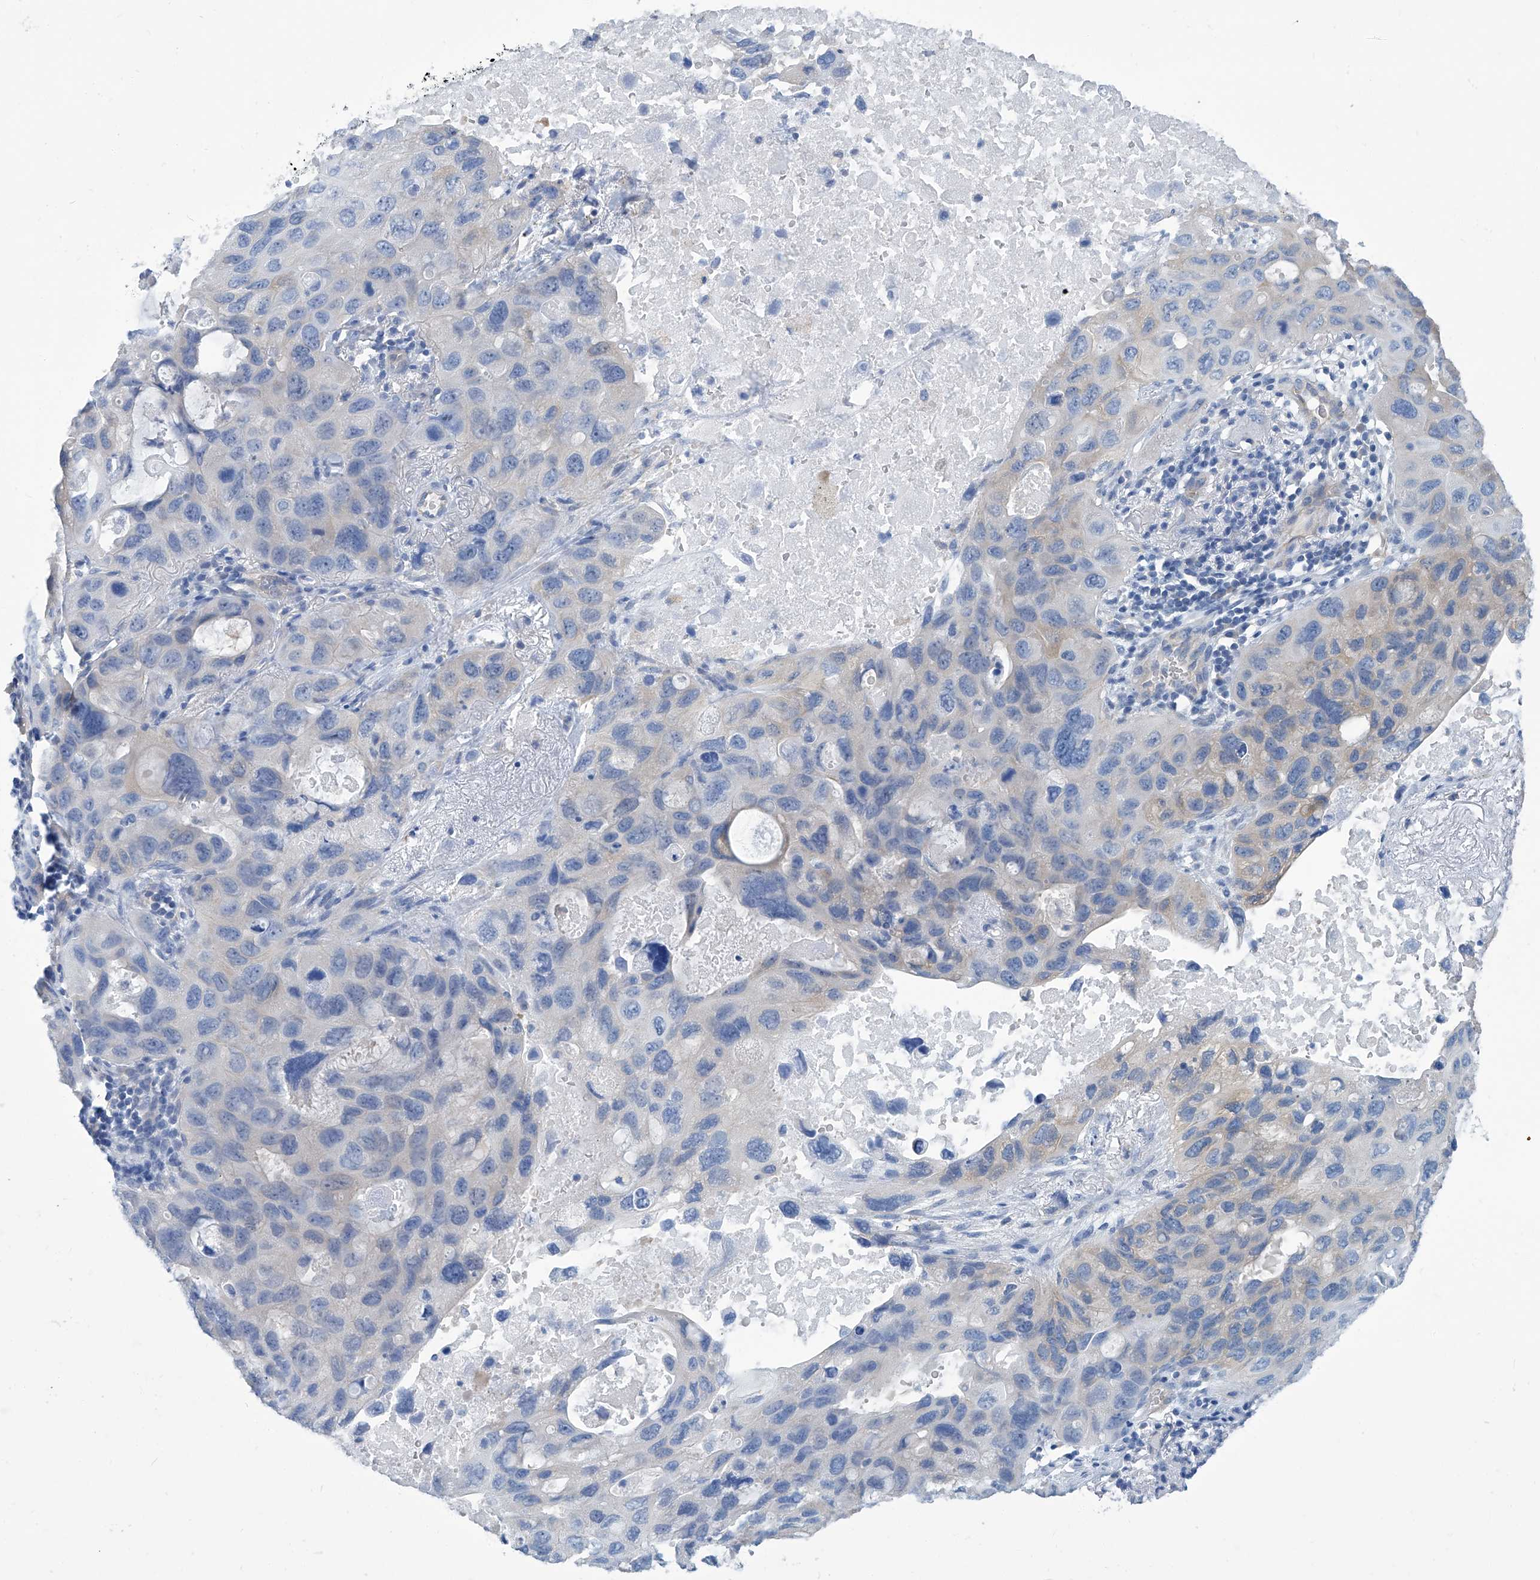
{"staining": {"intensity": "weak", "quantity": "<25%", "location": "cytoplasmic/membranous"}, "tissue": "lung cancer", "cell_type": "Tumor cells", "image_type": "cancer", "snomed": [{"axis": "morphology", "description": "Squamous cell carcinoma, NOS"}, {"axis": "topography", "description": "Lung"}], "caption": "Micrograph shows no protein staining in tumor cells of lung squamous cell carcinoma tissue.", "gene": "PFKL", "patient": {"sex": "female", "age": 73}}